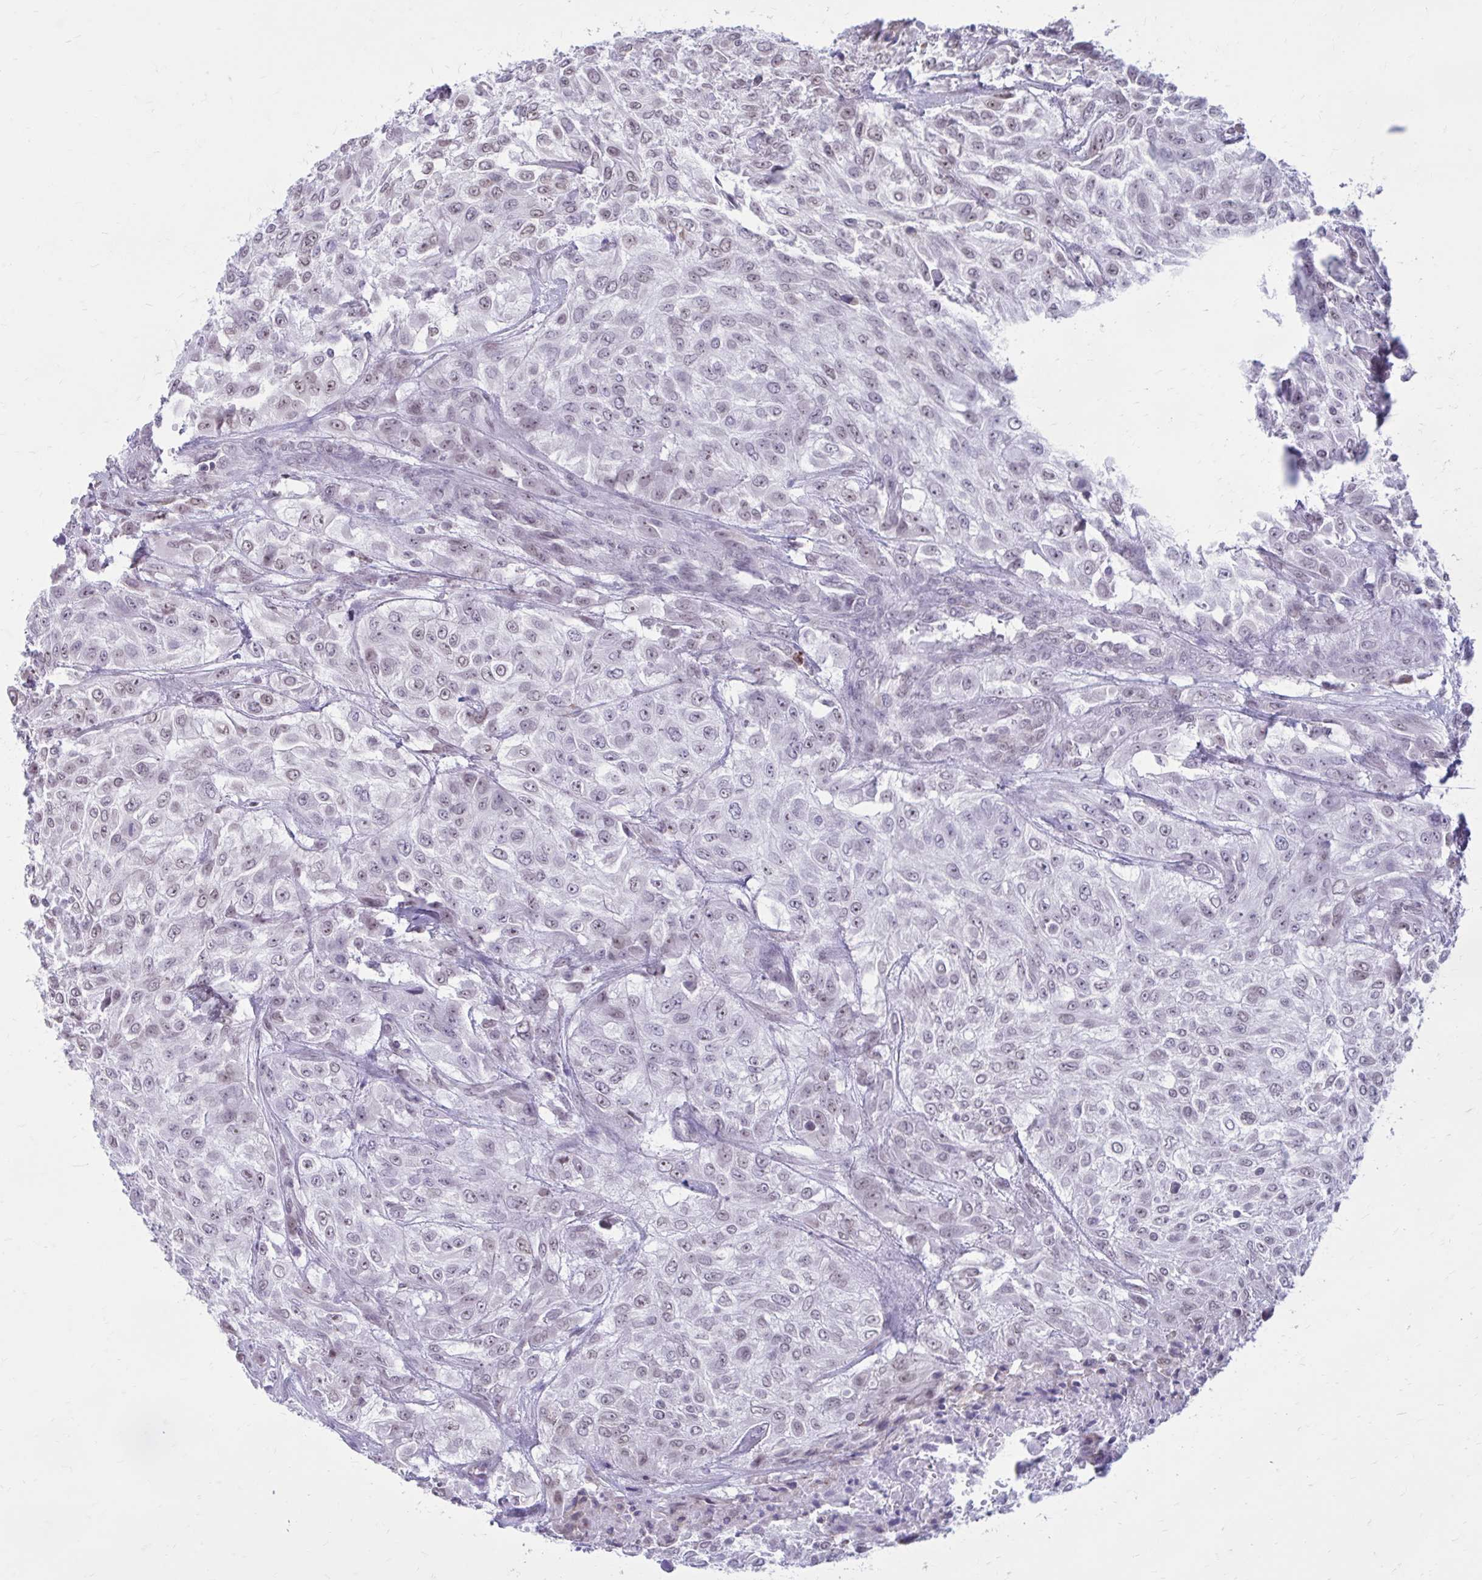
{"staining": {"intensity": "weak", "quantity": "25%-75%", "location": "nuclear"}, "tissue": "urothelial cancer", "cell_type": "Tumor cells", "image_type": "cancer", "snomed": [{"axis": "morphology", "description": "Urothelial carcinoma, High grade"}, {"axis": "topography", "description": "Urinary bladder"}], "caption": "Immunohistochemical staining of human urothelial cancer shows weak nuclear protein expression in about 25%-75% of tumor cells. (Stains: DAB (3,3'-diaminobenzidine) in brown, nuclei in blue, Microscopy: brightfield microscopy at high magnification).", "gene": "PROSER1", "patient": {"sex": "male", "age": 57}}